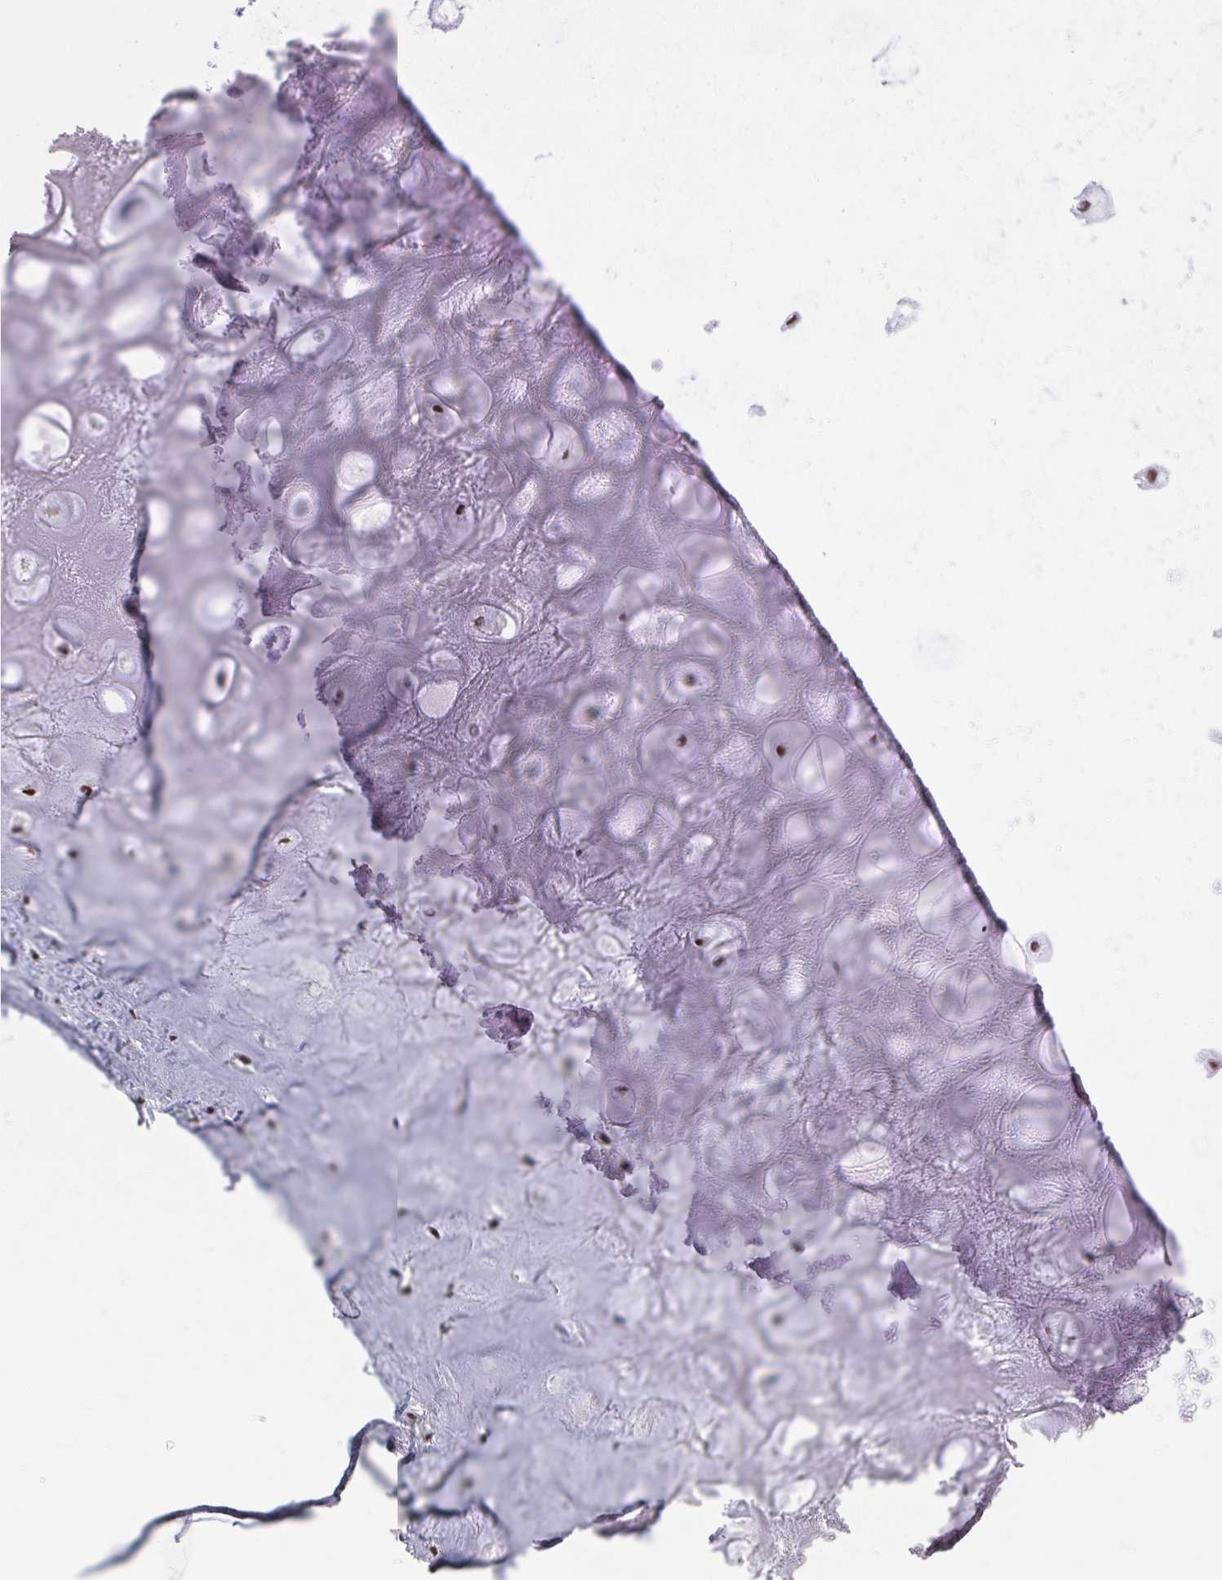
{"staining": {"intensity": "moderate", "quantity": "<25%", "location": "nuclear"}, "tissue": "adipose tissue", "cell_type": "Adipocytes", "image_type": "normal", "snomed": [{"axis": "morphology", "description": "Normal tissue, NOS"}, {"axis": "topography", "description": "Lymph node"}, {"axis": "topography", "description": "Cartilage tissue"}, {"axis": "topography", "description": "Nasopharynx"}], "caption": "The immunohistochemical stain labels moderate nuclear positivity in adipocytes of normal adipose tissue.", "gene": "SLC35C2", "patient": {"sex": "male", "age": 63}}